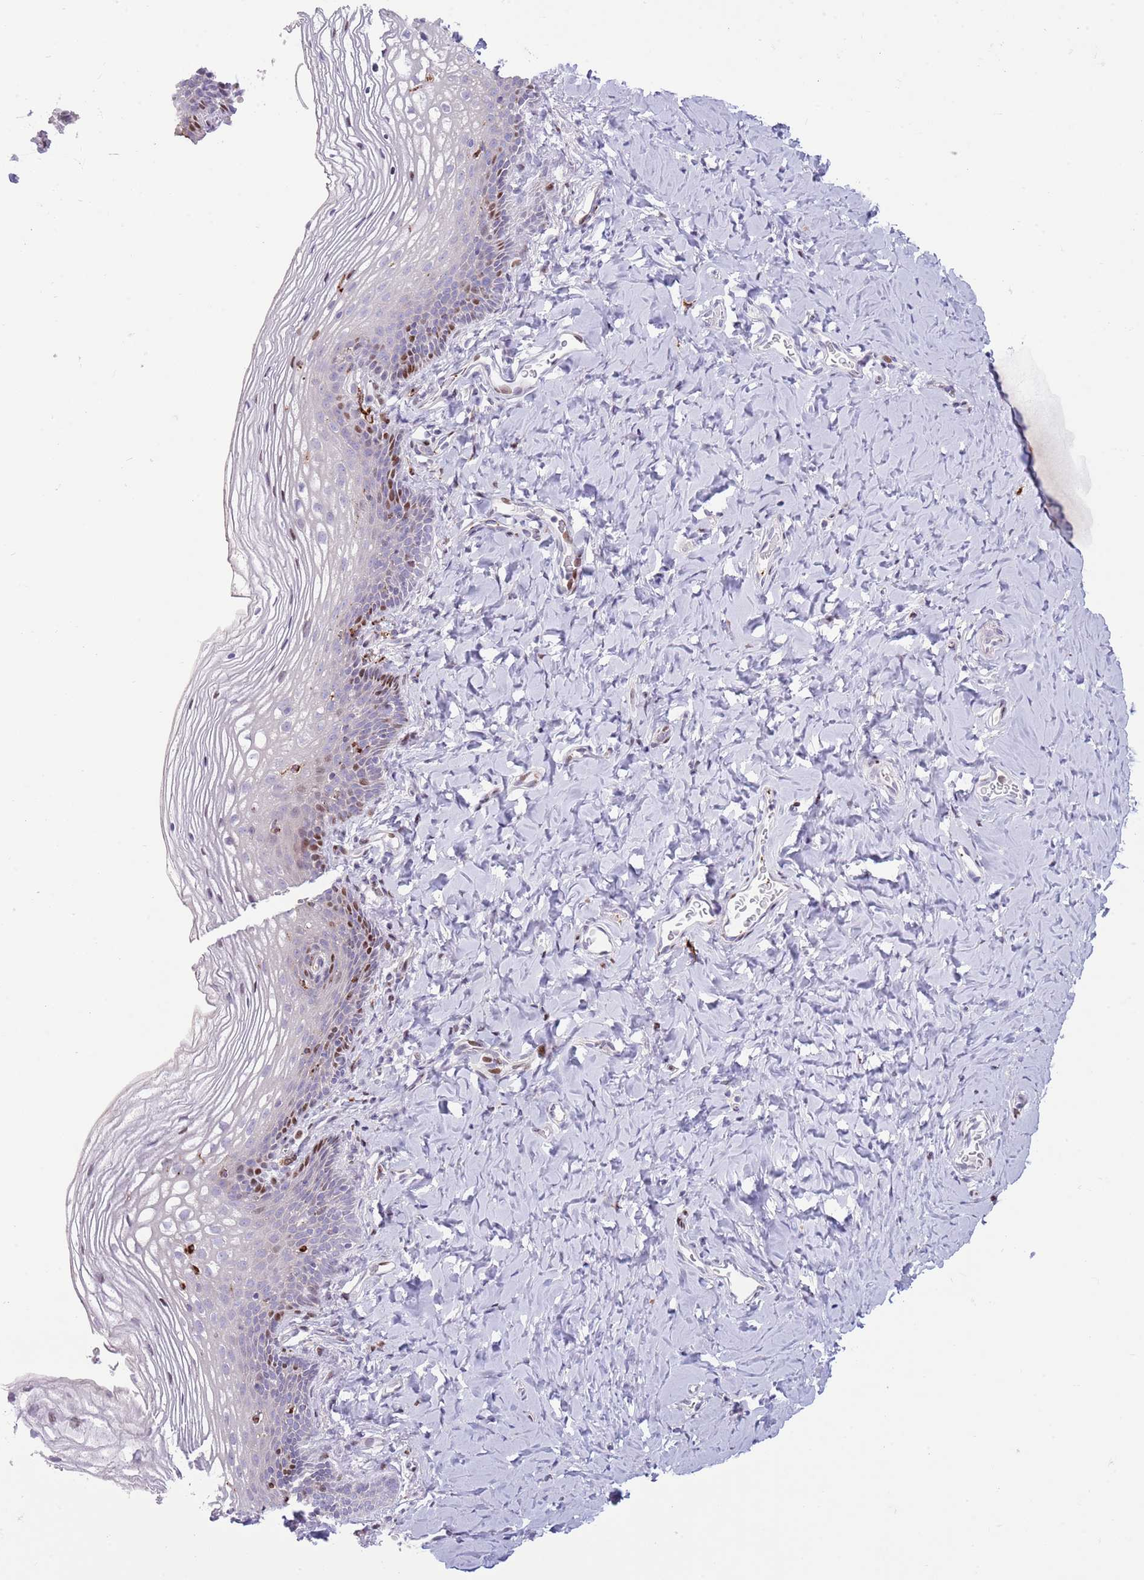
{"staining": {"intensity": "moderate", "quantity": "<25%", "location": "nuclear"}, "tissue": "vagina", "cell_type": "Squamous epithelial cells", "image_type": "normal", "snomed": [{"axis": "morphology", "description": "Normal tissue, NOS"}, {"axis": "topography", "description": "Vagina"}], "caption": "Immunohistochemistry image of benign vagina: vagina stained using IHC displays low levels of moderate protein expression localized specifically in the nuclear of squamous epithelial cells, appearing as a nuclear brown color.", "gene": "ANO8", "patient": {"sex": "female", "age": 60}}